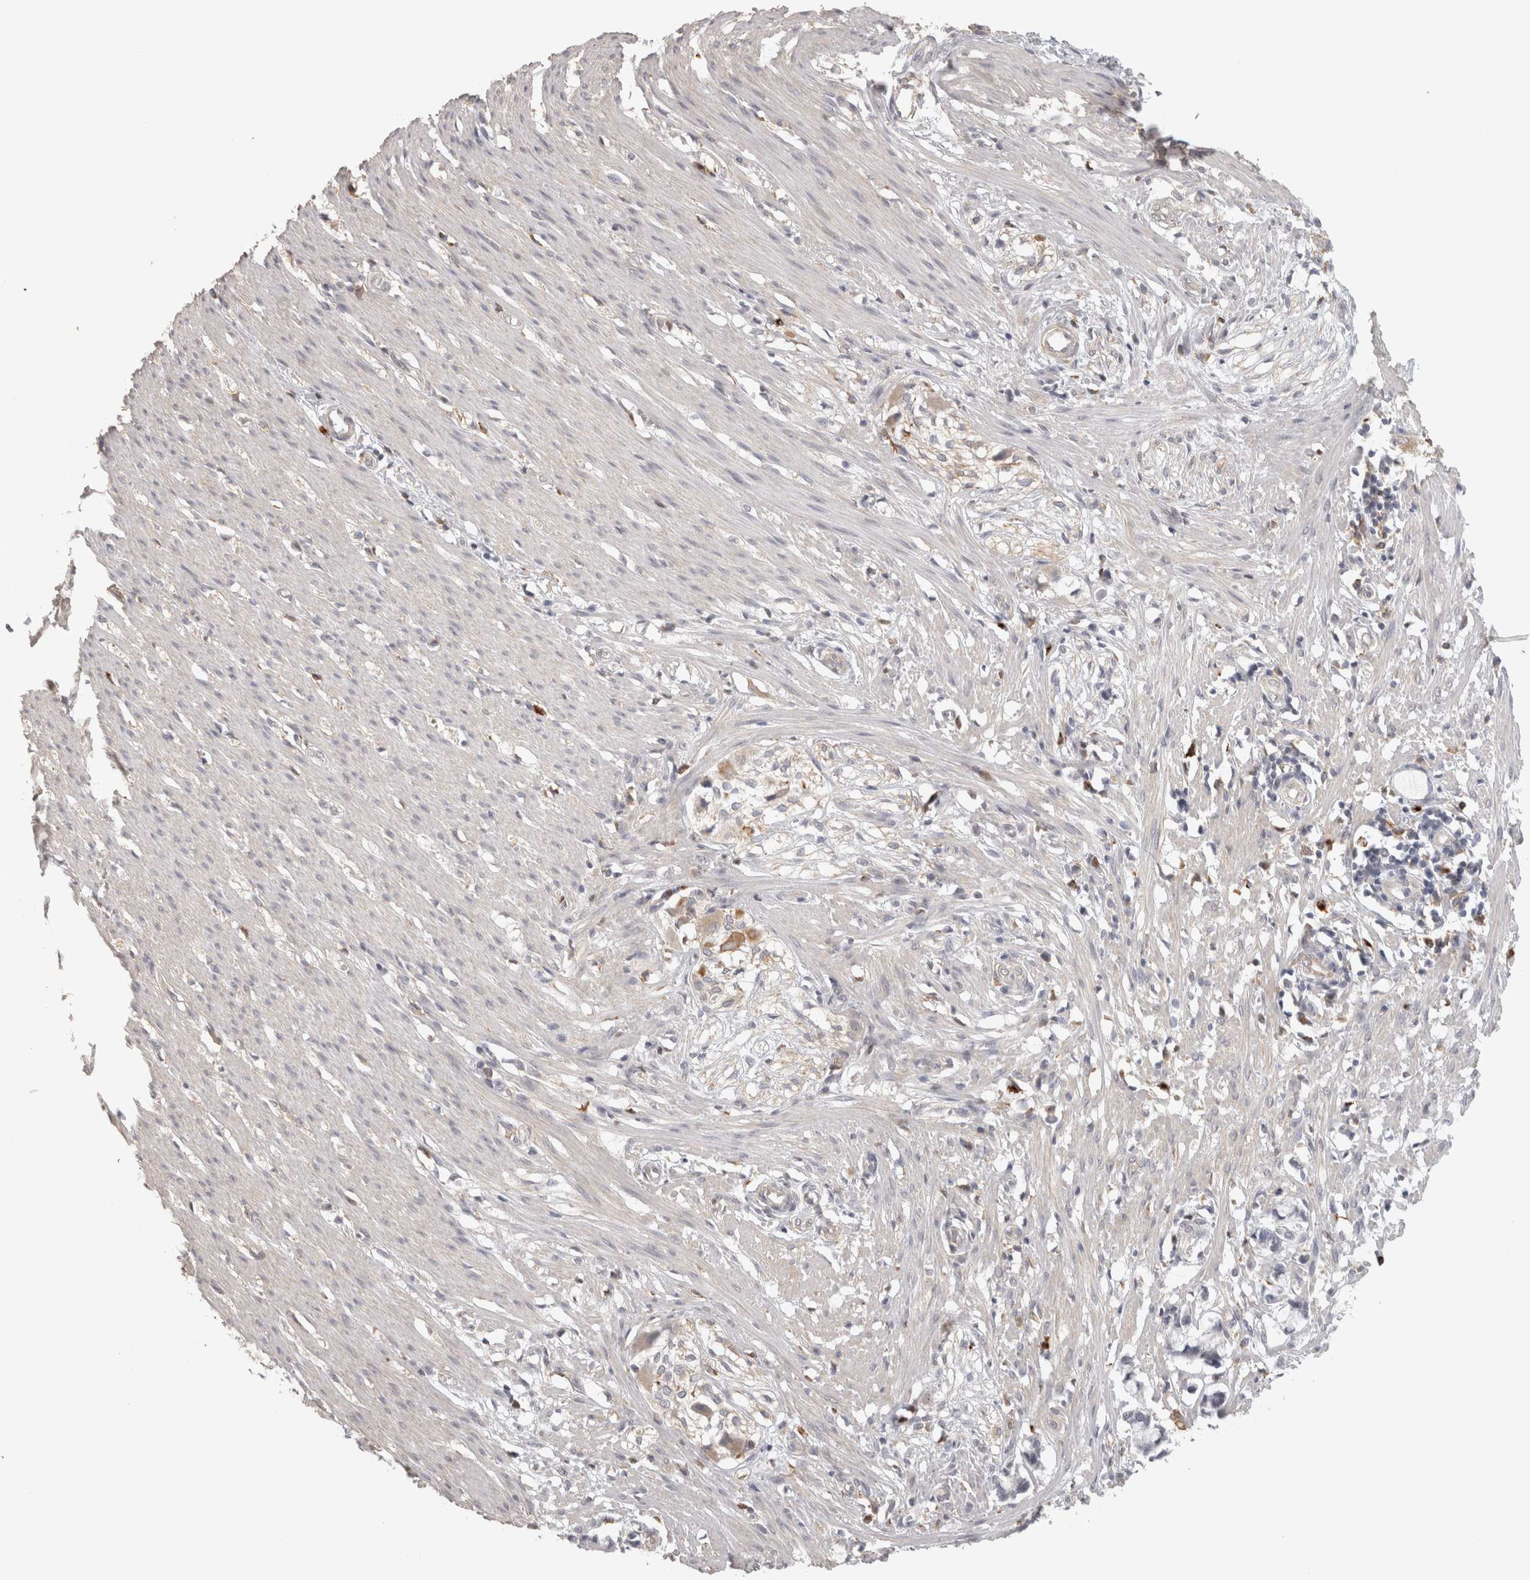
{"staining": {"intensity": "negative", "quantity": "none", "location": "none"}, "tissue": "smooth muscle", "cell_type": "Smooth muscle cells", "image_type": "normal", "snomed": [{"axis": "morphology", "description": "Normal tissue, NOS"}, {"axis": "morphology", "description": "Adenocarcinoma, NOS"}, {"axis": "topography", "description": "Smooth muscle"}, {"axis": "topography", "description": "Colon"}], "caption": "Immunohistochemistry histopathology image of benign smooth muscle stained for a protein (brown), which shows no expression in smooth muscle cells. (DAB immunohistochemistry visualized using brightfield microscopy, high magnification).", "gene": "HAVCR2", "patient": {"sex": "male", "age": 14}}